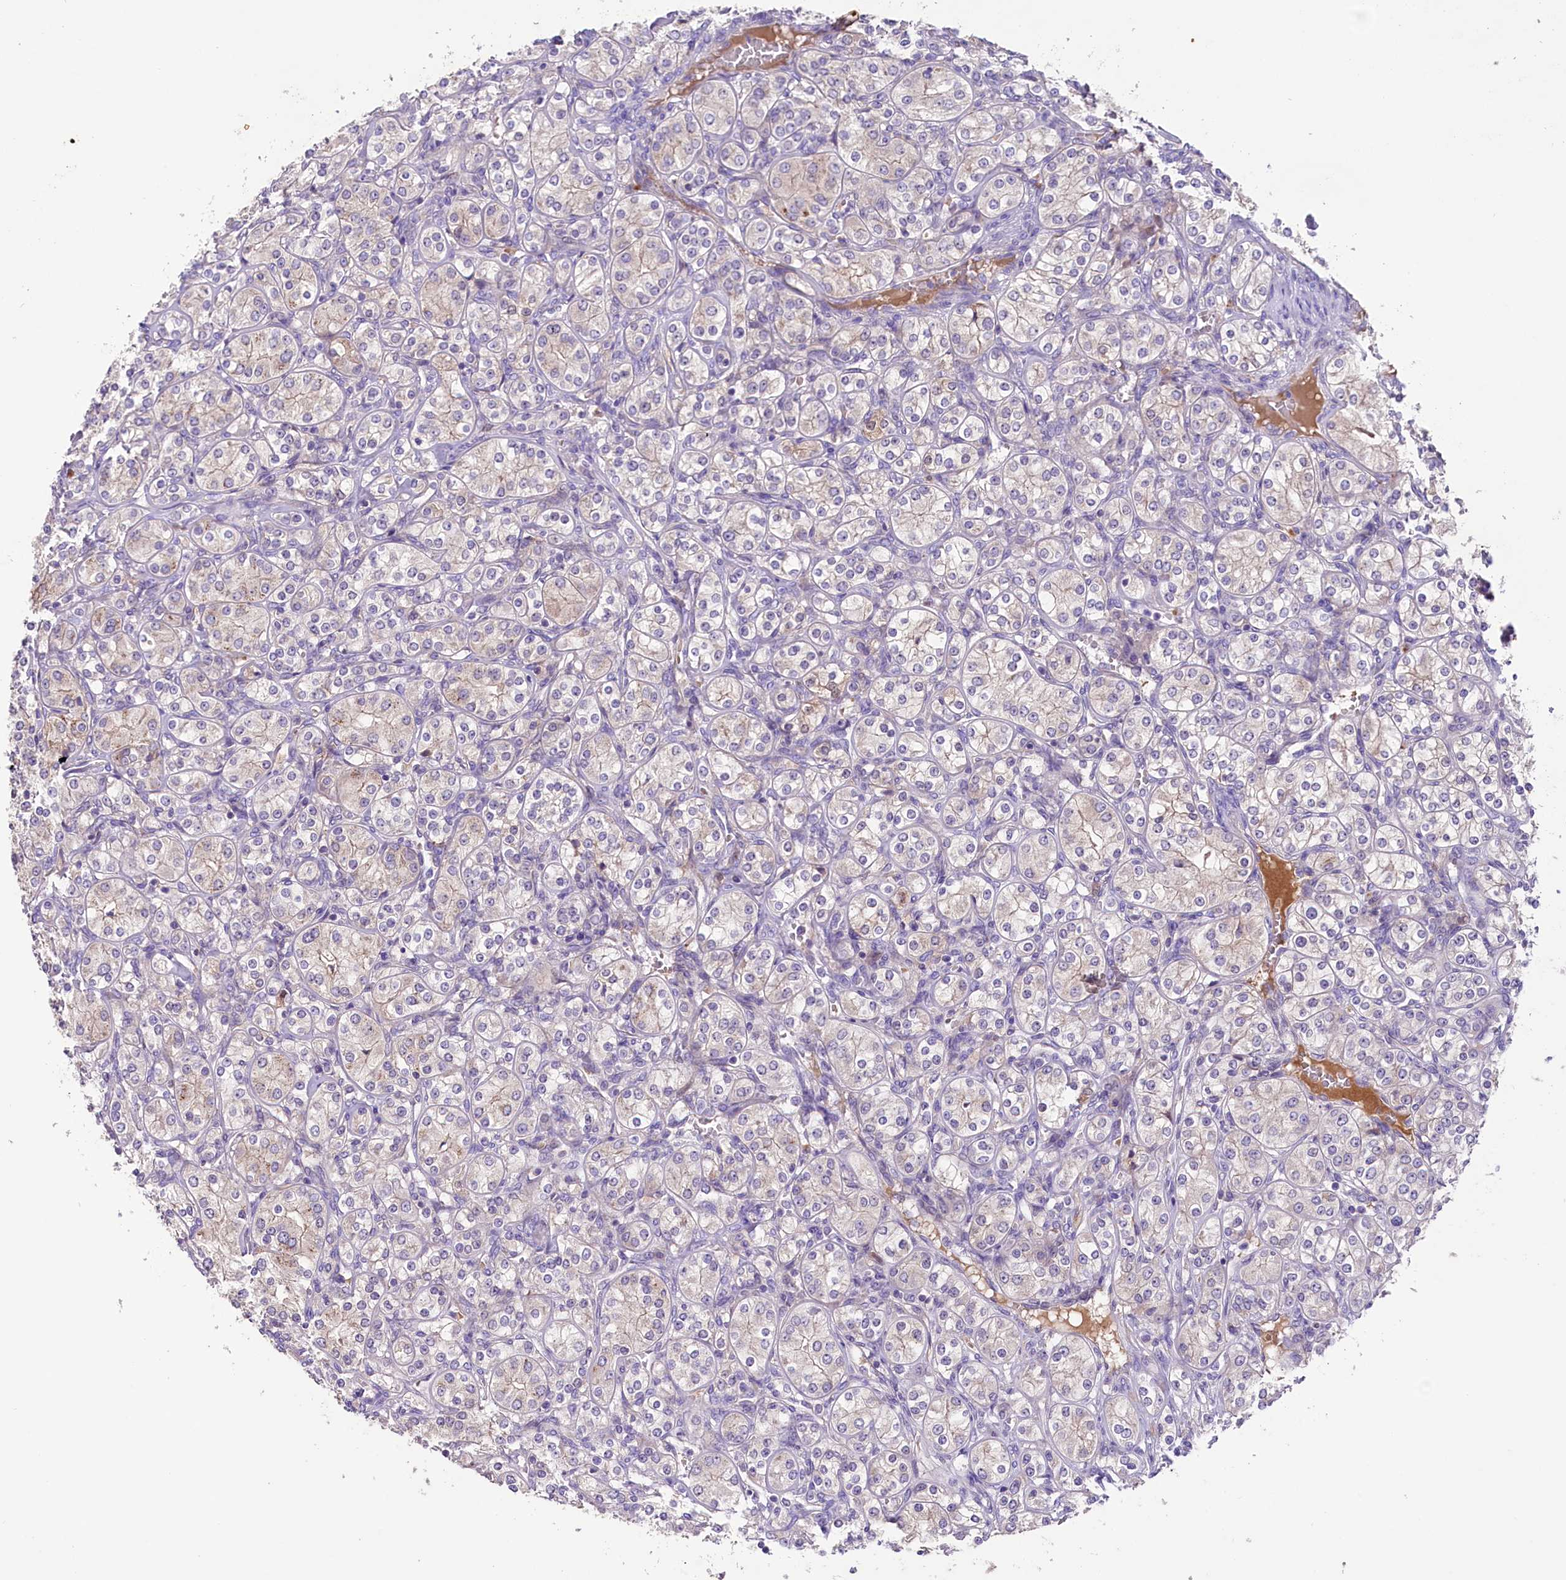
{"staining": {"intensity": "weak", "quantity": "<25%", "location": "cytoplasmic/membranous"}, "tissue": "renal cancer", "cell_type": "Tumor cells", "image_type": "cancer", "snomed": [{"axis": "morphology", "description": "Adenocarcinoma, NOS"}, {"axis": "topography", "description": "Kidney"}], "caption": "Immunohistochemistry photomicrograph of neoplastic tissue: renal cancer (adenocarcinoma) stained with DAB (3,3'-diaminobenzidine) reveals no significant protein positivity in tumor cells.", "gene": "CD99L2", "patient": {"sex": "male", "age": 77}}